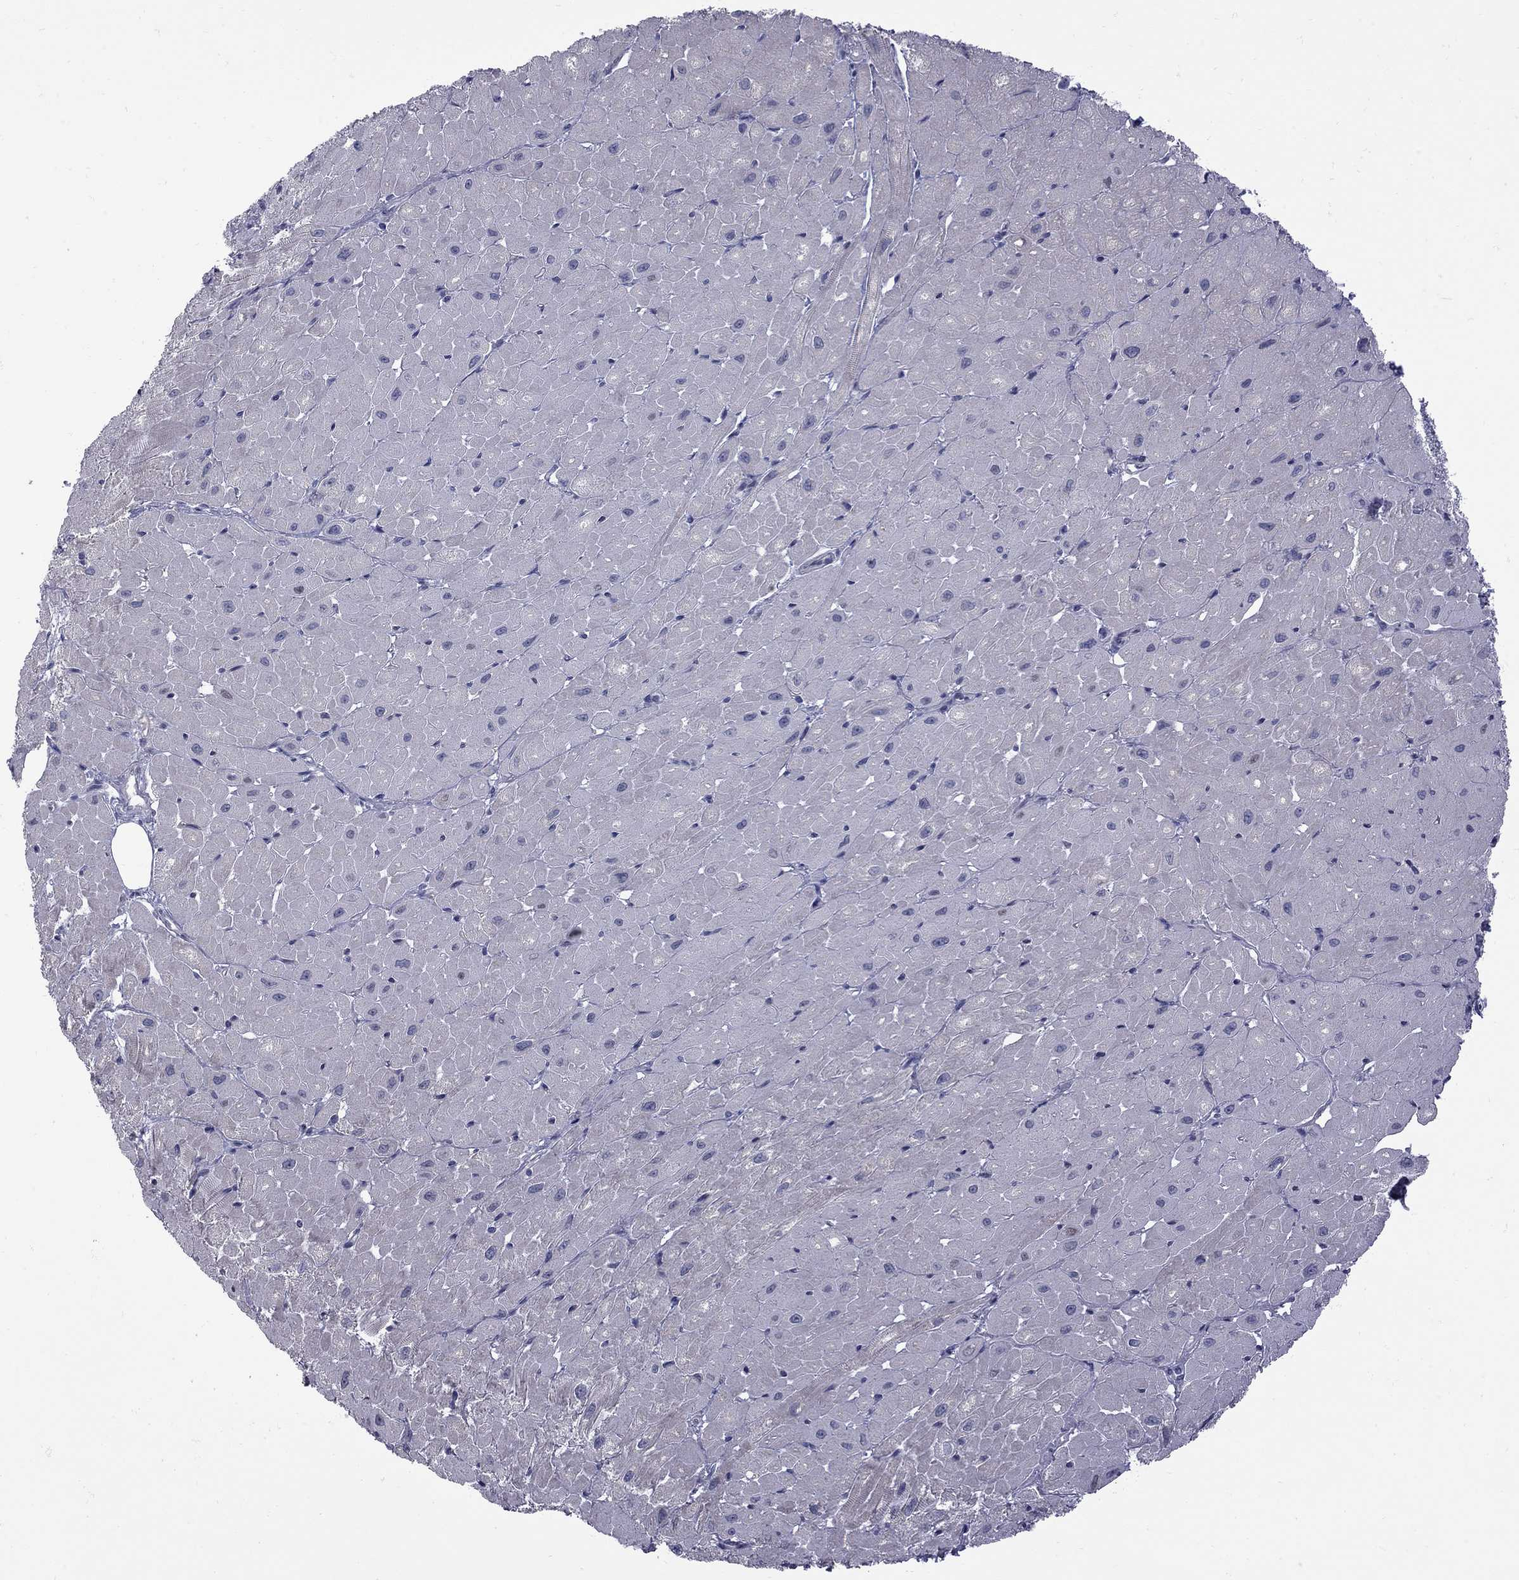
{"staining": {"intensity": "negative", "quantity": "none", "location": "none"}, "tissue": "heart muscle", "cell_type": "Cardiomyocytes", "image_type": "normal", "snomed": [{"axis": "morphology", "description": "Normal tissue, NOS"}, {"axis": "topography", "description": "Heart"}], "caption": "Immunohistochemistry histopathology image of unremarkable heart muscle: heart muscle stained with DAB (3,3'-diaminobenzidine) exhibits no significant protein expression in cardiomyocytes.", "gene": "NRARP", "patient": {"sex": "male", "age": 62}}